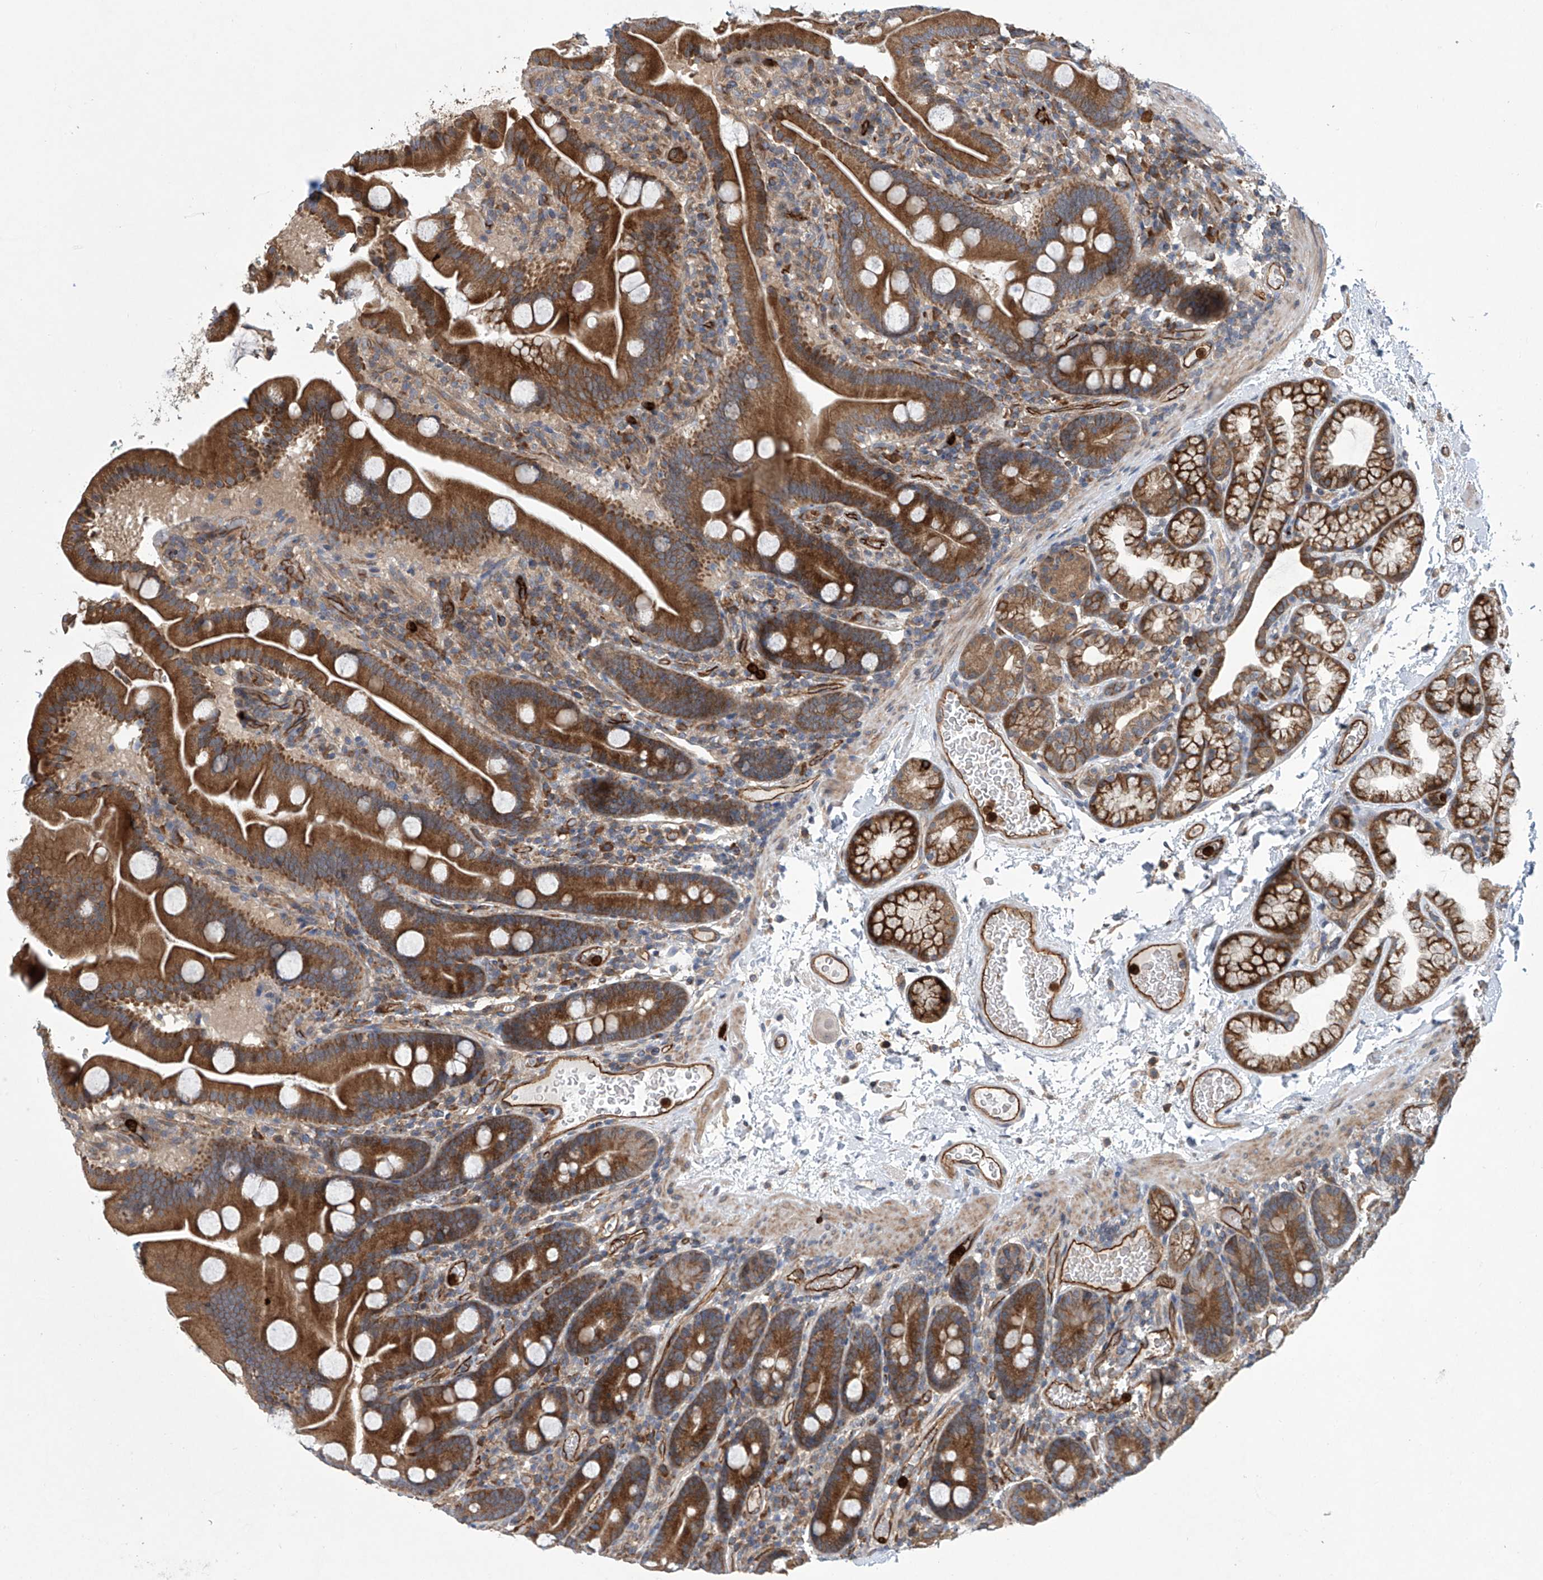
{"staining": {"intensity": "strong", "quantity": ">75%", "location": "cytoplasmic/membranous"}, "tissue": "duodenum", "cell_type": "Glandular cells", "image_type": "normal", "snomed": [{"axis": "morphology", "description": "Normal tissue, NOS"}, {"axis": "topography", "description": "Duodenum"}], "caption": "A micrograph of human duodenum stained for a protein shows strong cytoplasmic/membranous brown staining in glandular cells. (DAB (3,3'-diaminobenzidine) = brown stain, brightfield microscopy at high magnification).", "gene": "EIF2D", "patient": {"sex": "male", "age": 55}}